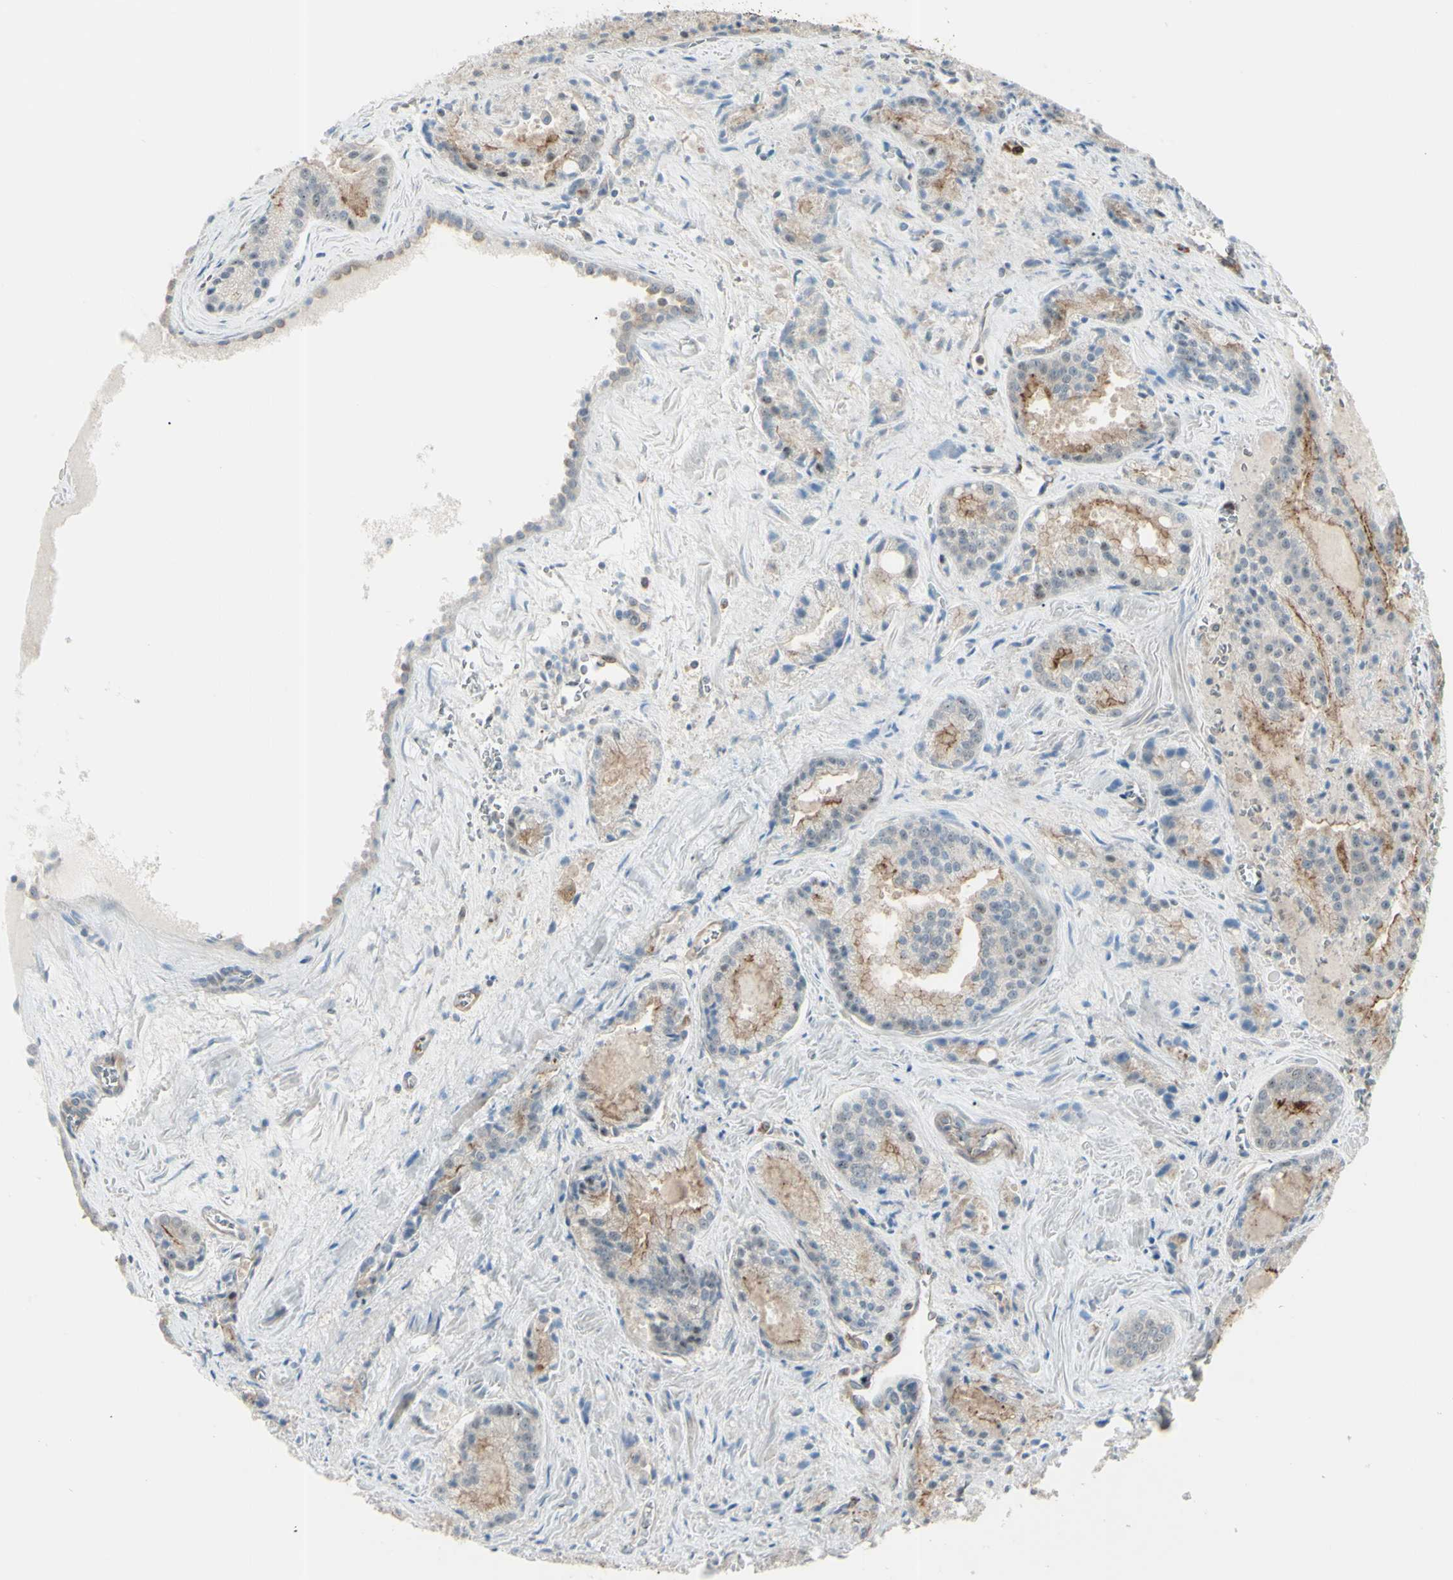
{"staining": {"intensity": "weak", "quantity": "25%-75%", "location": "cytoplasmic/membranous"}, "tissue": "prostate cancer", "cell_type": "Tumor cells", "image_type": "cancer", "snomed": [{"axis": "morphology", "description": "Adenocarcinoma, Low grade"}, {"axis": "topography", "description": "Prostate"}], "caption": "High-power microscopy captured an immunohistochemistry histopathology image of prostate cancer (low-grade adenocarcinoma), revealing weak cytoplasmic/membranous expression in about 25%-75% of tumor cells.", "gene": "LMTK2", "patient": {"sex": "male", "age": 64}}